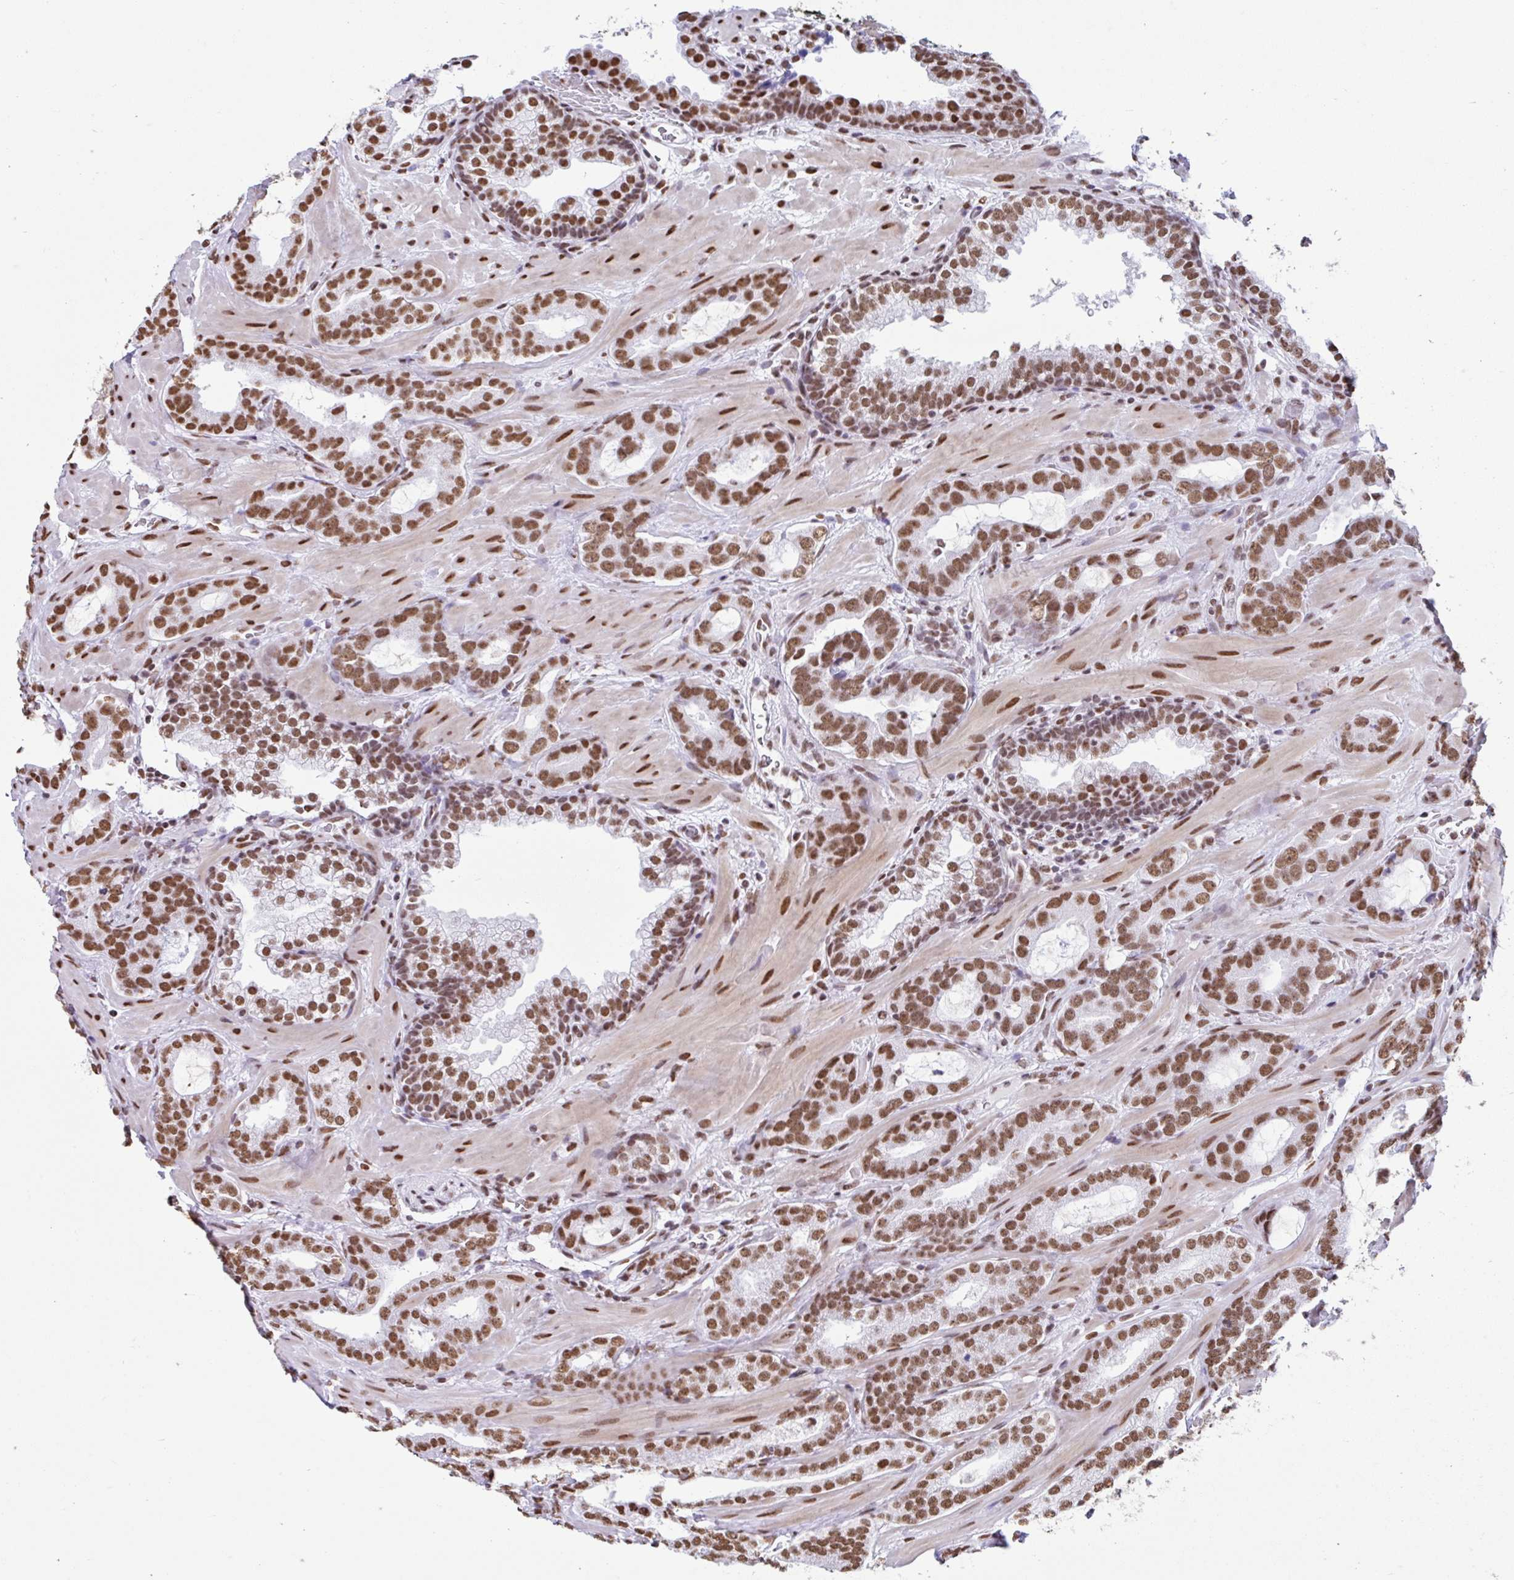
{"staining": {"intensity": "moderate", "quantity": ">75%", "location": "nuclear"}, "tissue": "prostate cancer", "cell_type": "Tumor cells", "image_type": "cancer", "snomed": [{"axis": "morphology", "description": "Adenocarcinoma, Low grade"}, {"axis": "topography", "description": "Prostate"}], "caption": "This histopathology image exhibits IHC staining of prostate adenocarcinoma (low-grade), with medium moderate nuclear positivity in about >75% of tumor cells.", "gene": "KHDRBS1", "patient": {"sex": "male", "age": 62}}